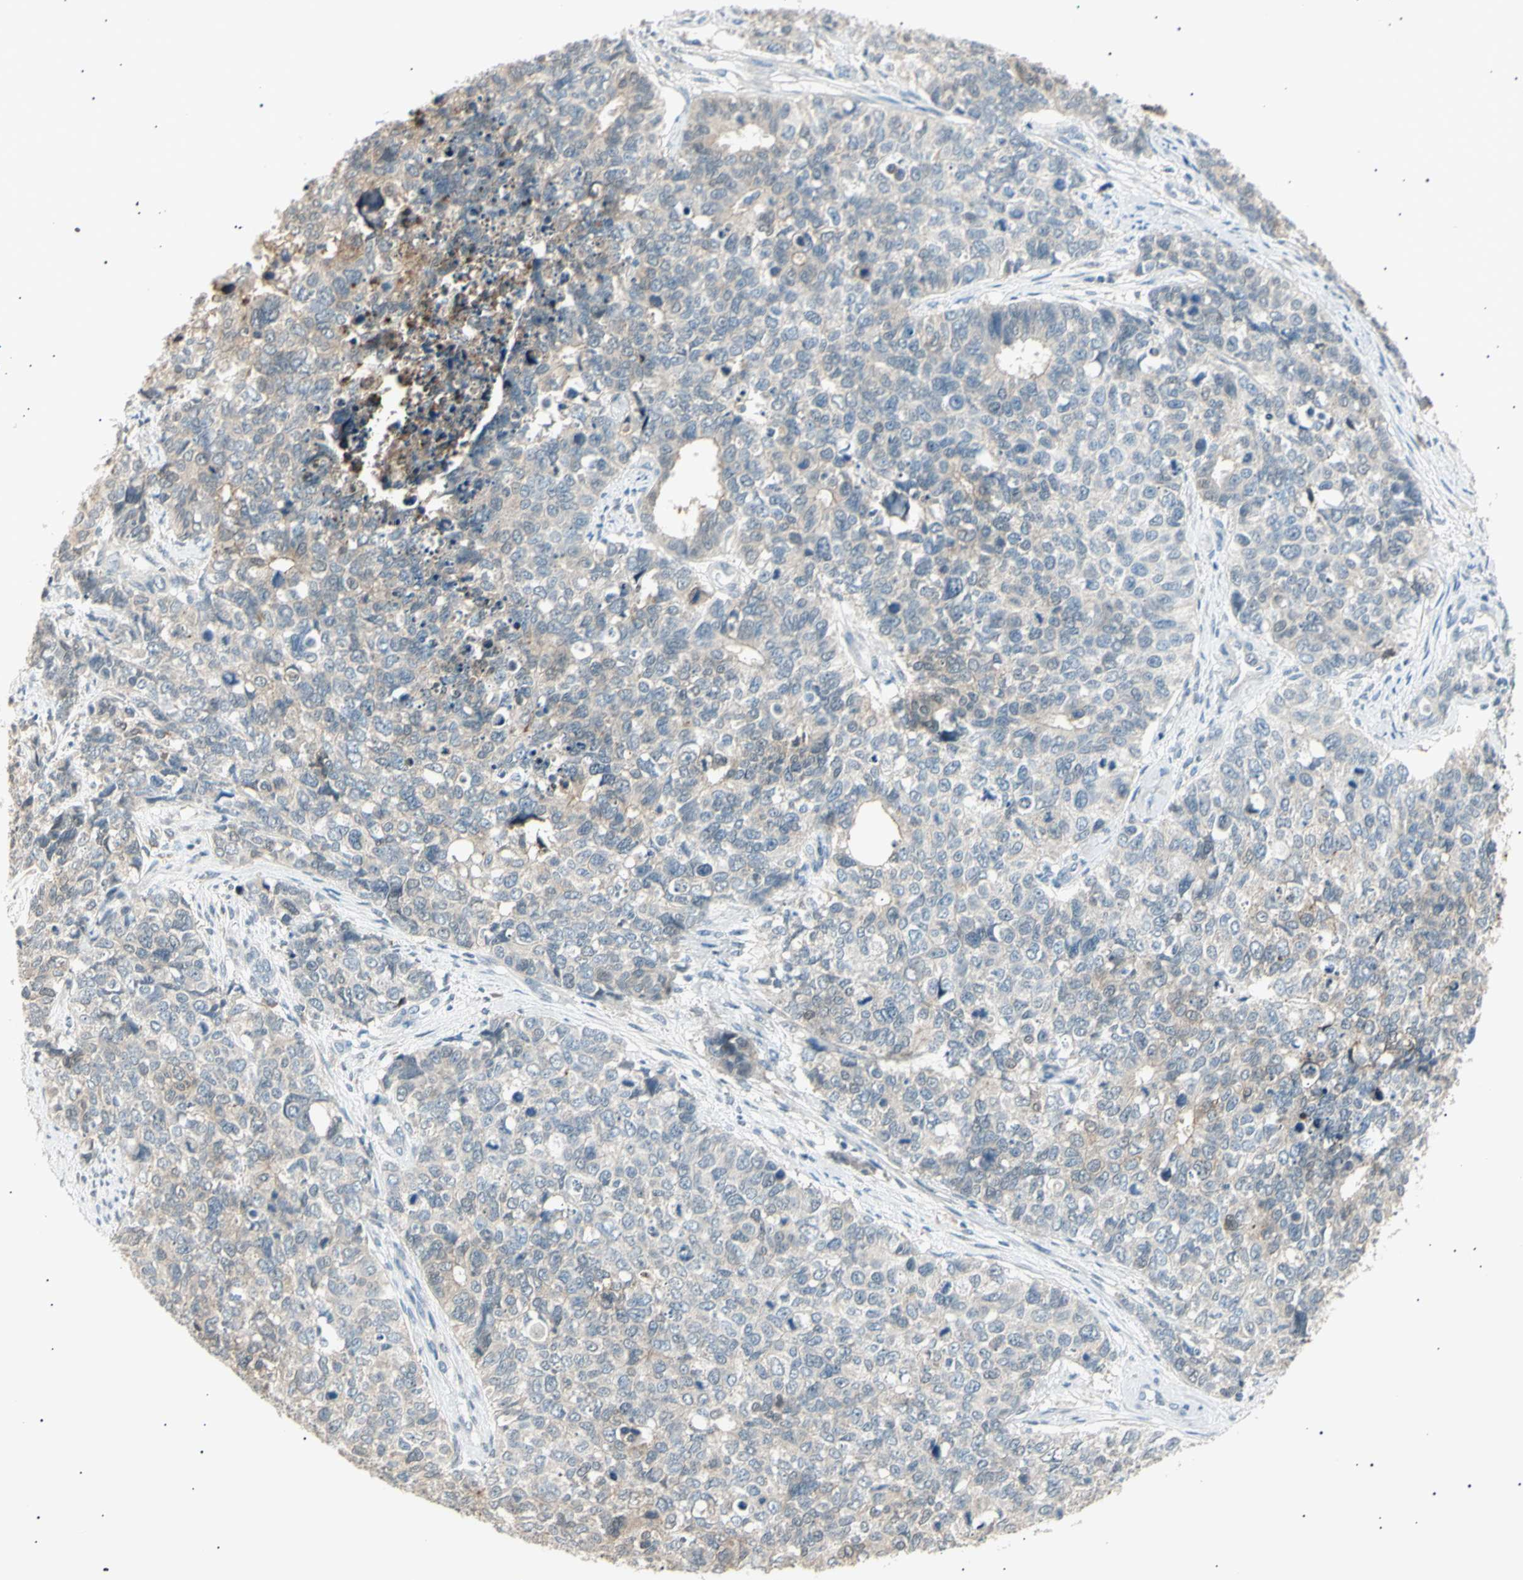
{"staining": {"intensity": "weak", "quantity": "25%-75%", "location": "cytoplasmic/membranous"}, "tissue": "cervical cancer", "cell_type": "Tumor cells", "image_type": "cancer", "snomed": [{"axis": "morphology", "description": "Squamous cell carcinoma, NOS"}, {"axis": "topography", "description": "Cervix"}], "caption": "The photomicrograph displays immunohistochemical staining of cervical cancer (squamous cell carcinoma). There is weak cytoplasmic/membranous positivity is identified in about 25%-75% of tumor cells. Nuclei are stained in blue.", "gene": "LHPP", "patient": {"sex": "female", "age": 63}}